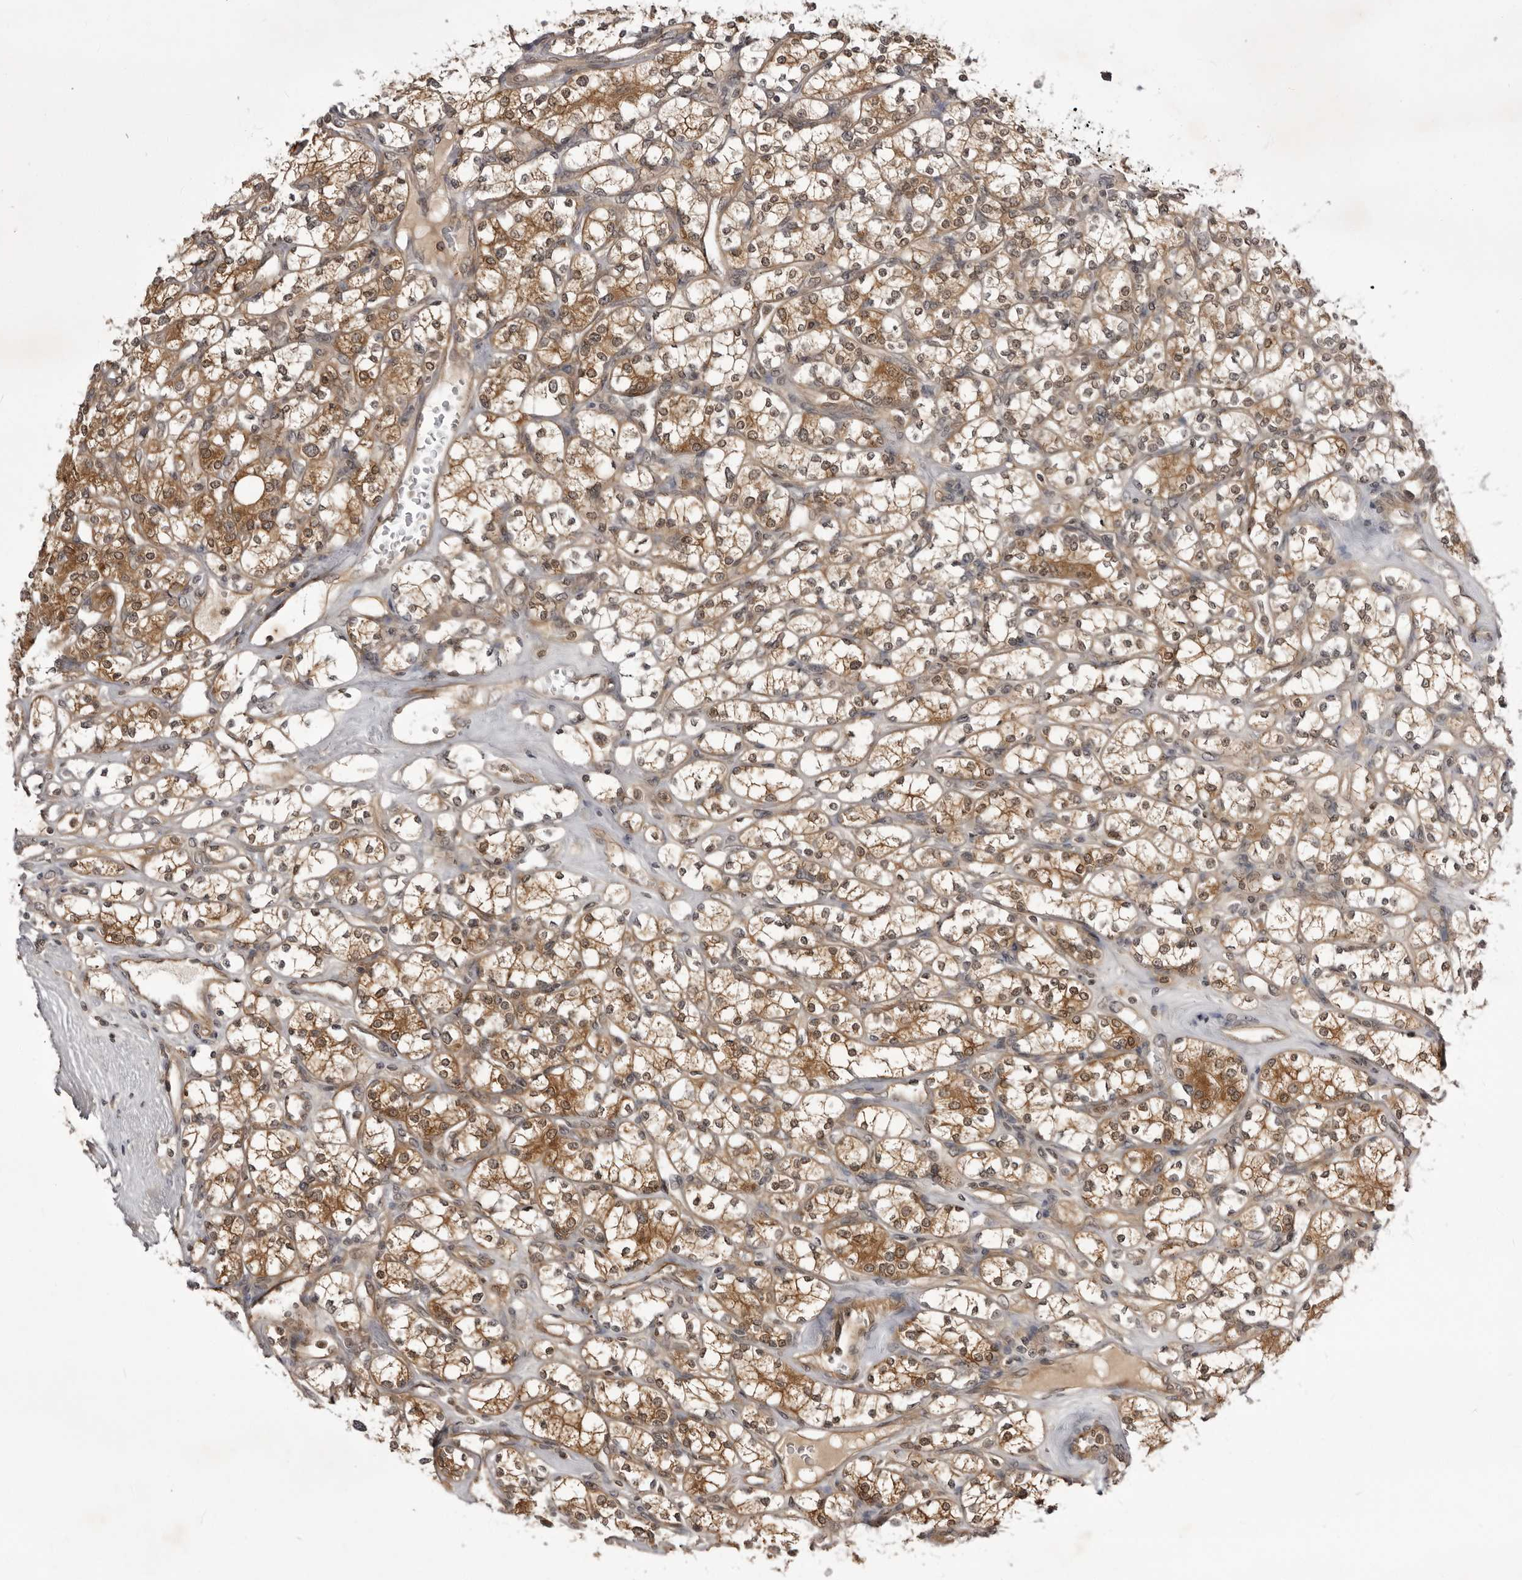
{"staining": {"intensity": "moderate", "quantity": ">75%", "location": "cytoplasmic/membranous"}, "tissue": "renal cancer", "cell_type": "Tumor cells", "image_type": "cancer", "snomed": [{"axis": "morphology", "description": "Adenocarcinoma, NOS"}, {"axis": "topography", "description": "Kidney"}], "caption": "IHC staining of renal cancer, which demonstrates medium levels of moderate cytoplasmic/membranous staining in approximately >75% of tumor cells indicating moderate cytoplasmic/membranous protein positivity. The staining was performed using DAB (brown) for protein detection and nuclei were counterstained in hematoxylin (blue).", "gene": "USP43", "patient": {"sex": "male", "age": 77}}